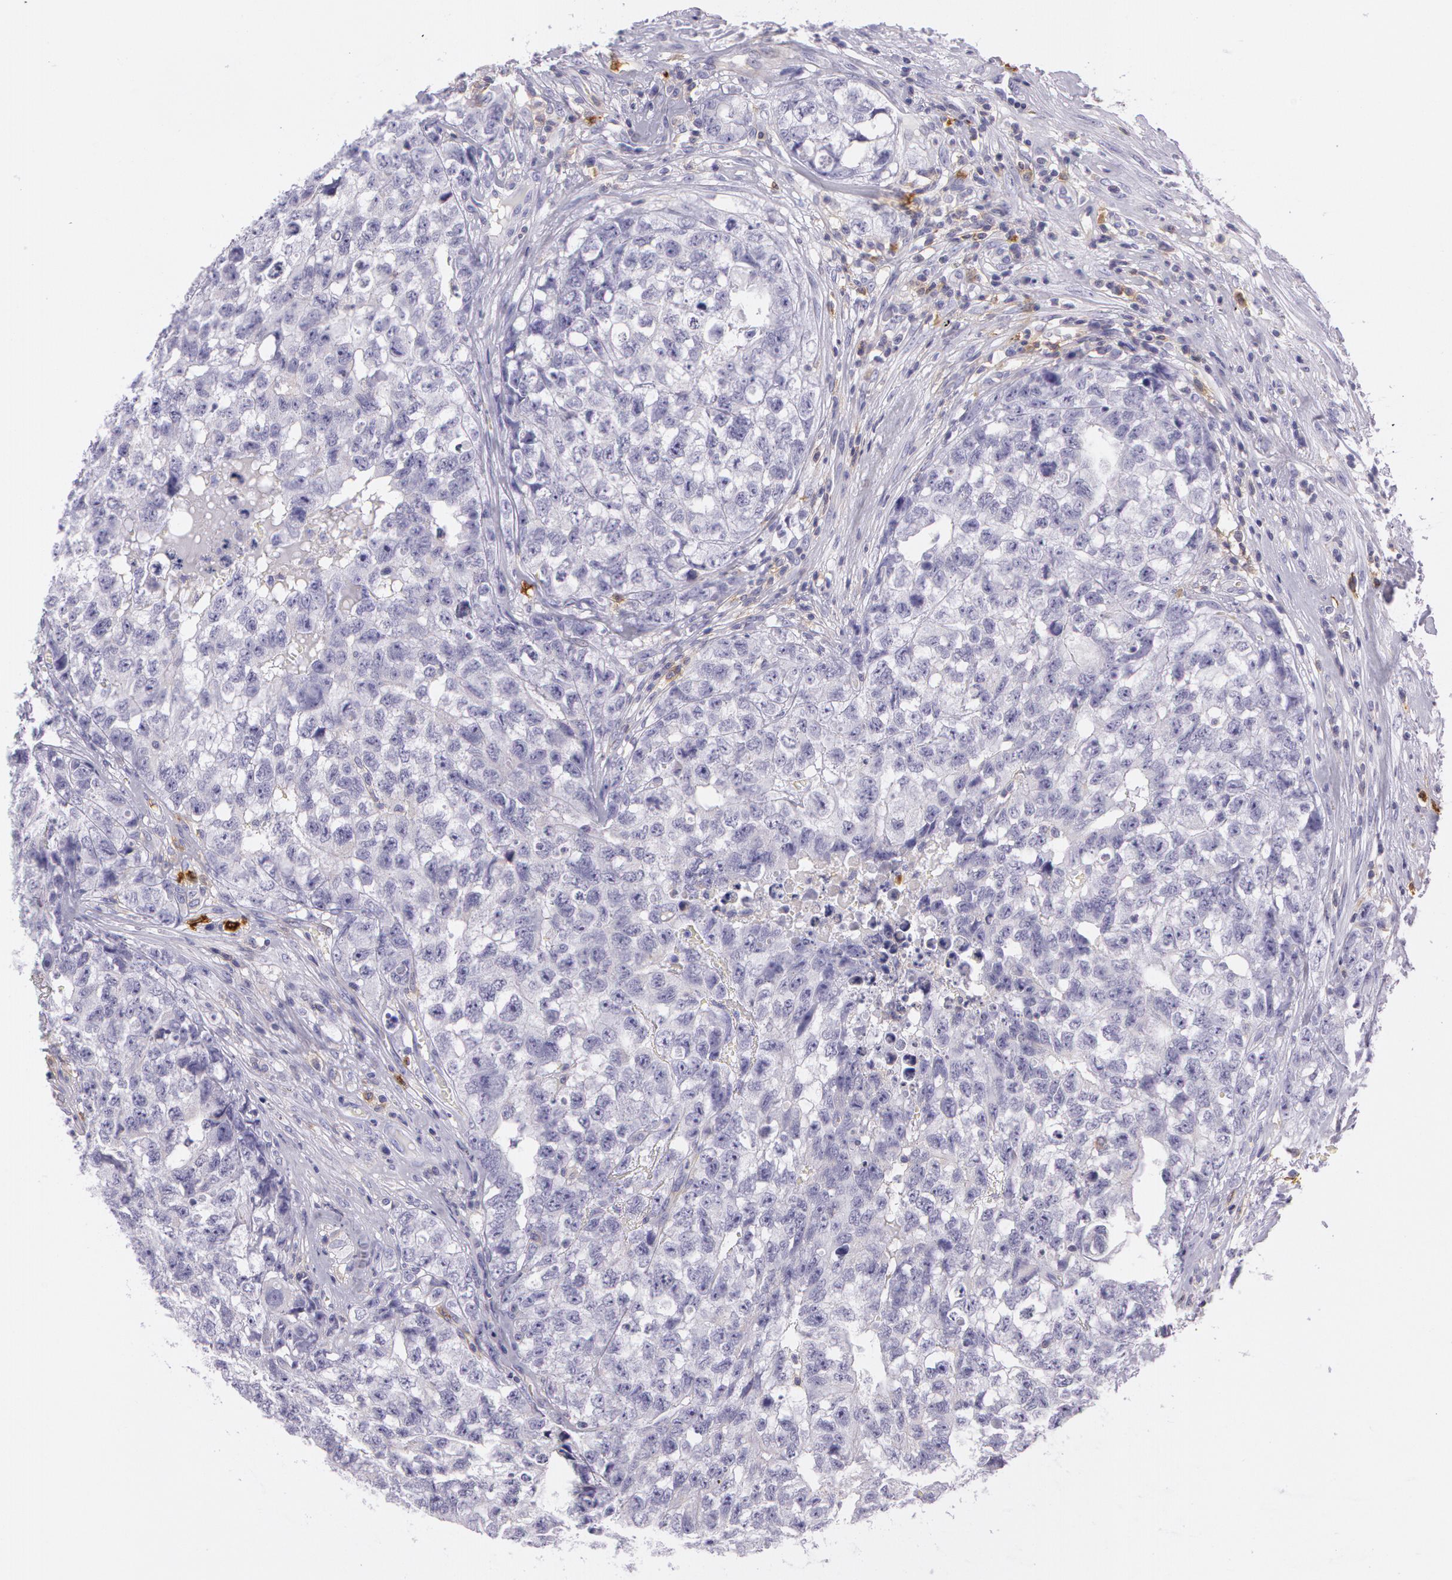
{"staining": {"intensity": "weak", "quantity": "<25%", "location": "cytoplasmic/membranous"}, "tissue": "testis cancer", "cell_type": "Tumor cells", "image_type": "cancer", "snomed": [{"axis": "morphology", "description": "Carcinoma, Embryonal, NOS"}, {"axis": "topography", "description": "Testis"}], "caption": "The photomicrograph demonstrates no significant positivity in tumor cells of embryonal carcinoma (testis). (DAB (3,3'-diaminobenzidine) immunohistochemistry (IHC), high magnification).", "gene": "LY75", "patient": {"sex": "male", "age": 31}}